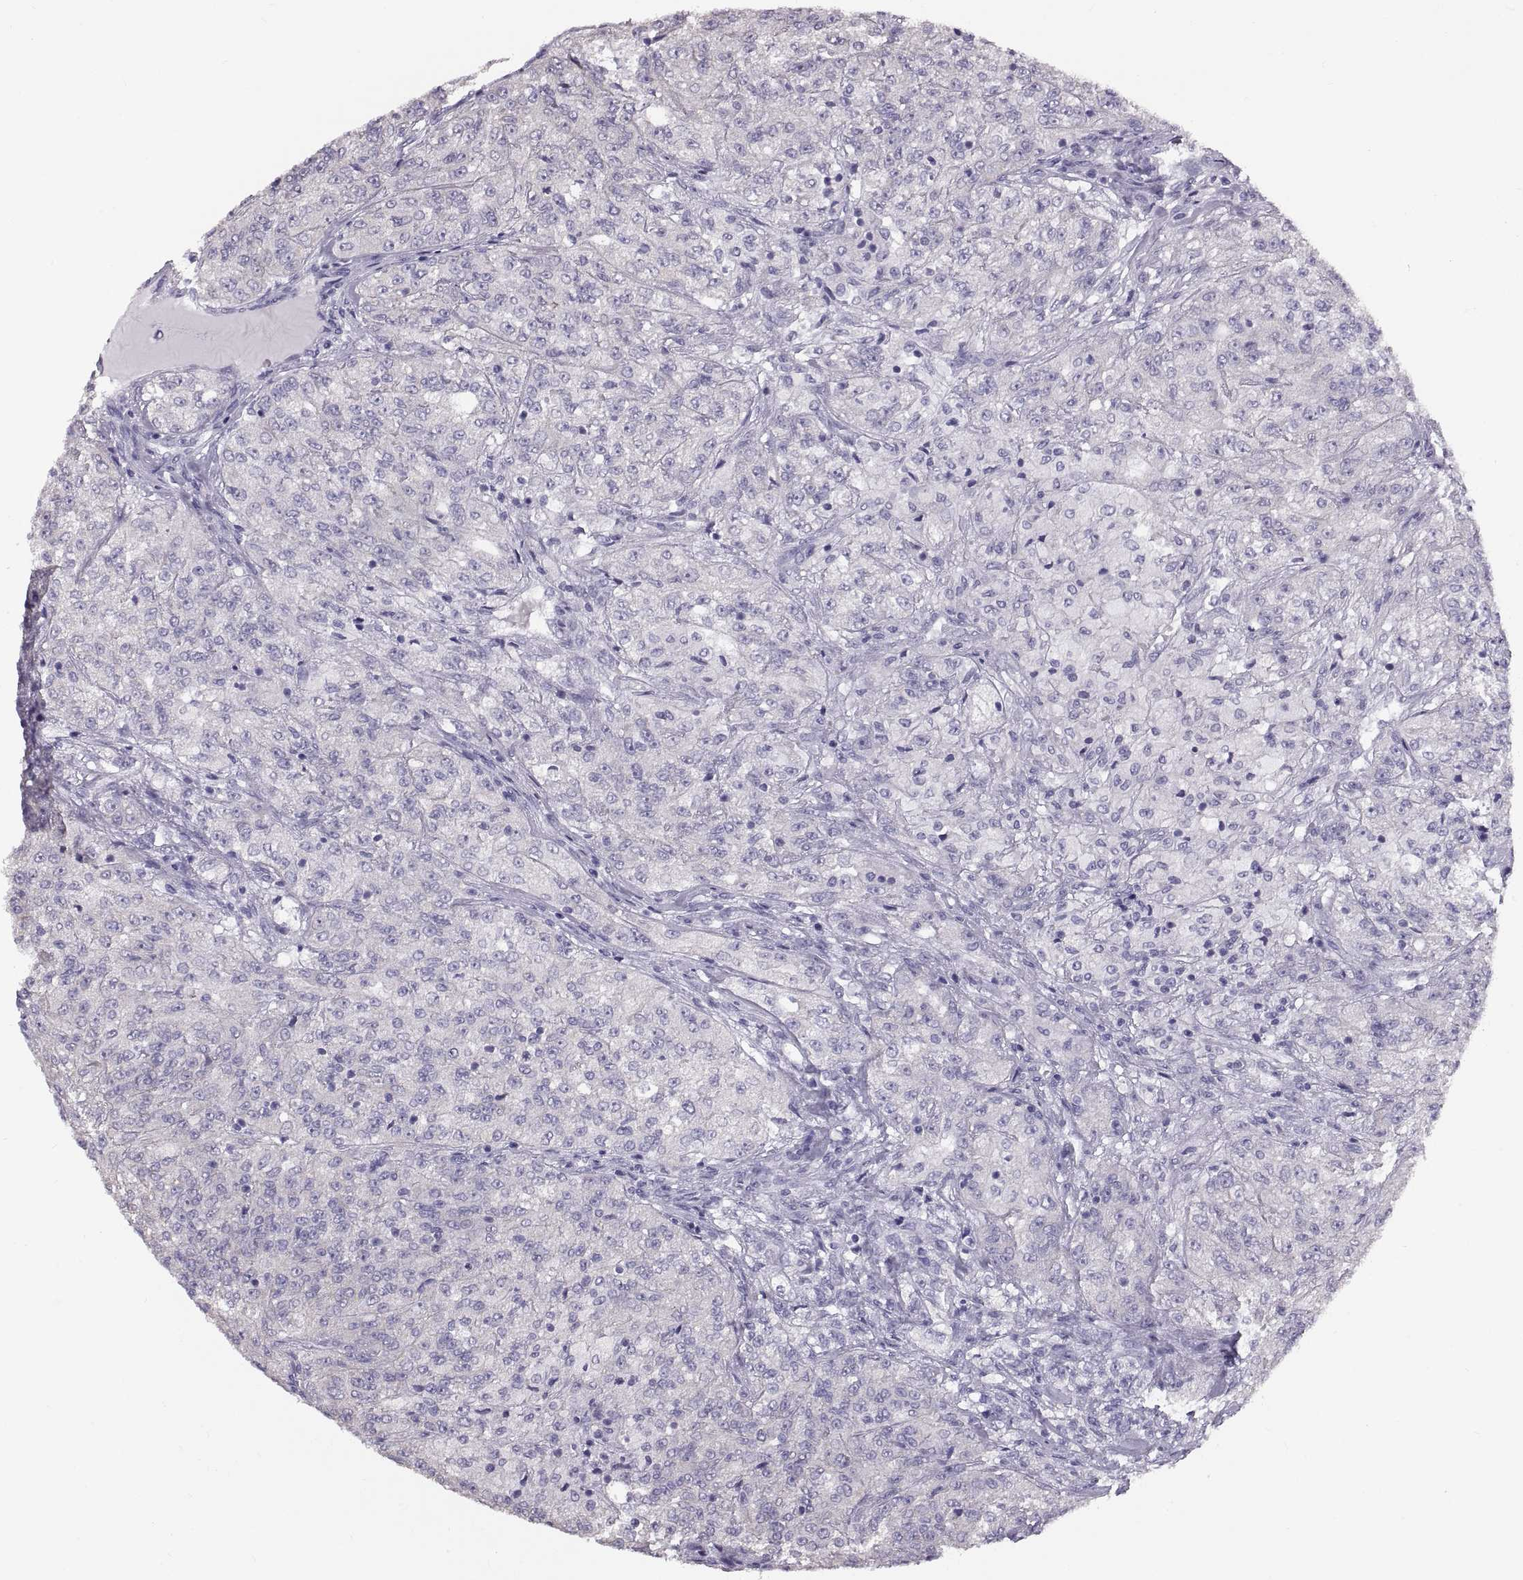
{"staining": {"intensity": "negative", "quantity": "none", "location": "none"}, "tissue": "renal cancer", "cell_type": "Tumor cells", "image_type": "cancer", "snomed": [{"axis": "morphology", "description": "Adenocarcinoma, NOS"}, {"axis": "topography", "description": "Kidney"}], "caption": "Immunohistochemical staining of renal cancer (adenocarcinoma) shows no significant staining in tumor cells. (DAB (3,3'-diaminobenzidine) immunohistochemistry (IHC) with hematoxylin counter stain).", "gene": "WBP2NL", "patient": {"sex": "female", "age": 63}}